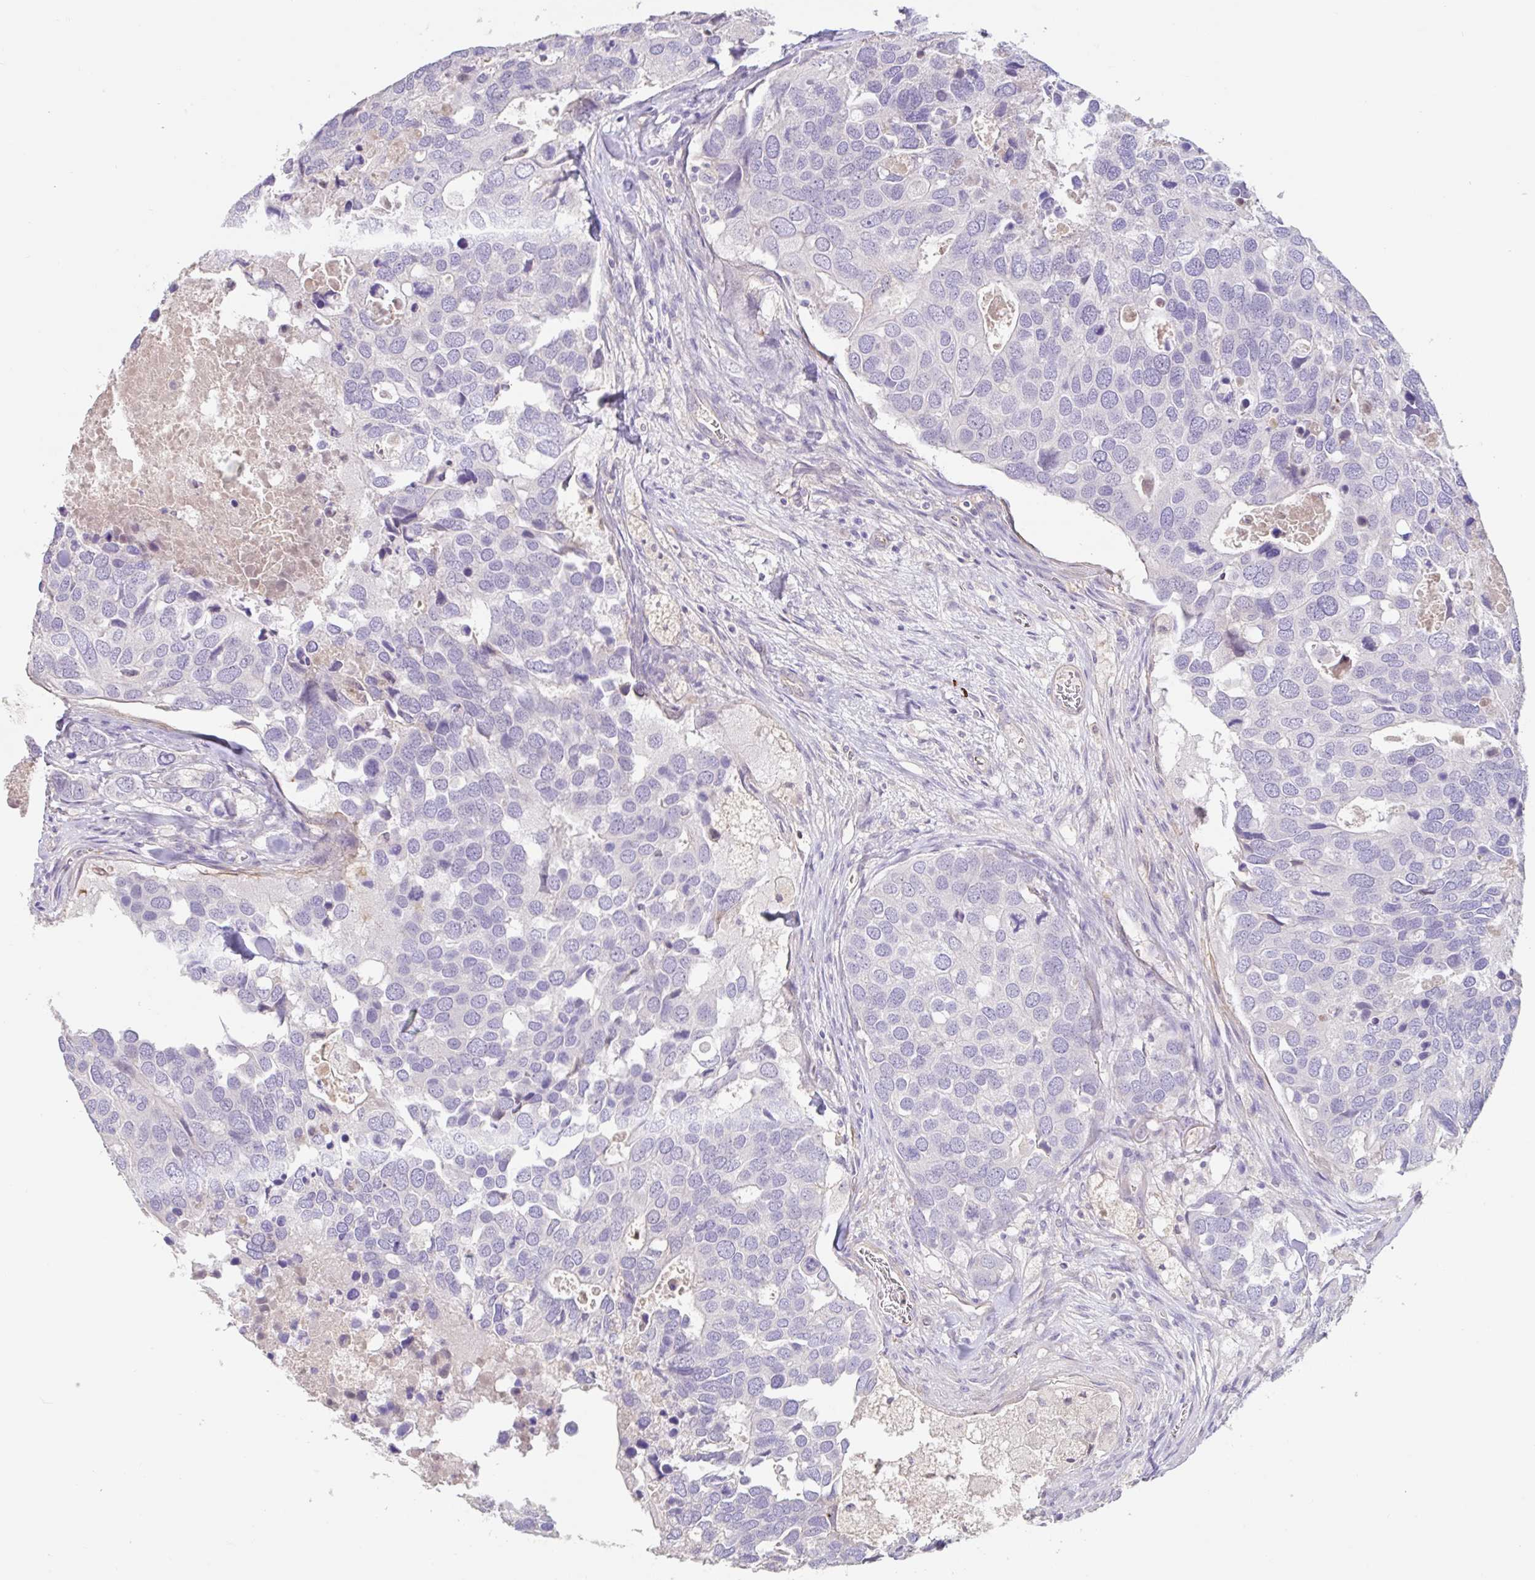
{"staining": {"intensity": "negative", "quantity": "none", "location": "none"}, "tissue": "breast cancer", "cell_type": "Tumor cells", "image_type": "cancer", "snomed": [{"axis": "morphology", "description": "Duct carcinoma"}, {"axis": "topography", "description": "Breast"}], "caption": "High magnification brightfield microscopy of breast cancer stained with DAB (brown) and counterstained with hematoxylin (blue): tumor cells show no significant staining.", "gene": "PYGM", "patient": {"sex": "female", "age": 83}}